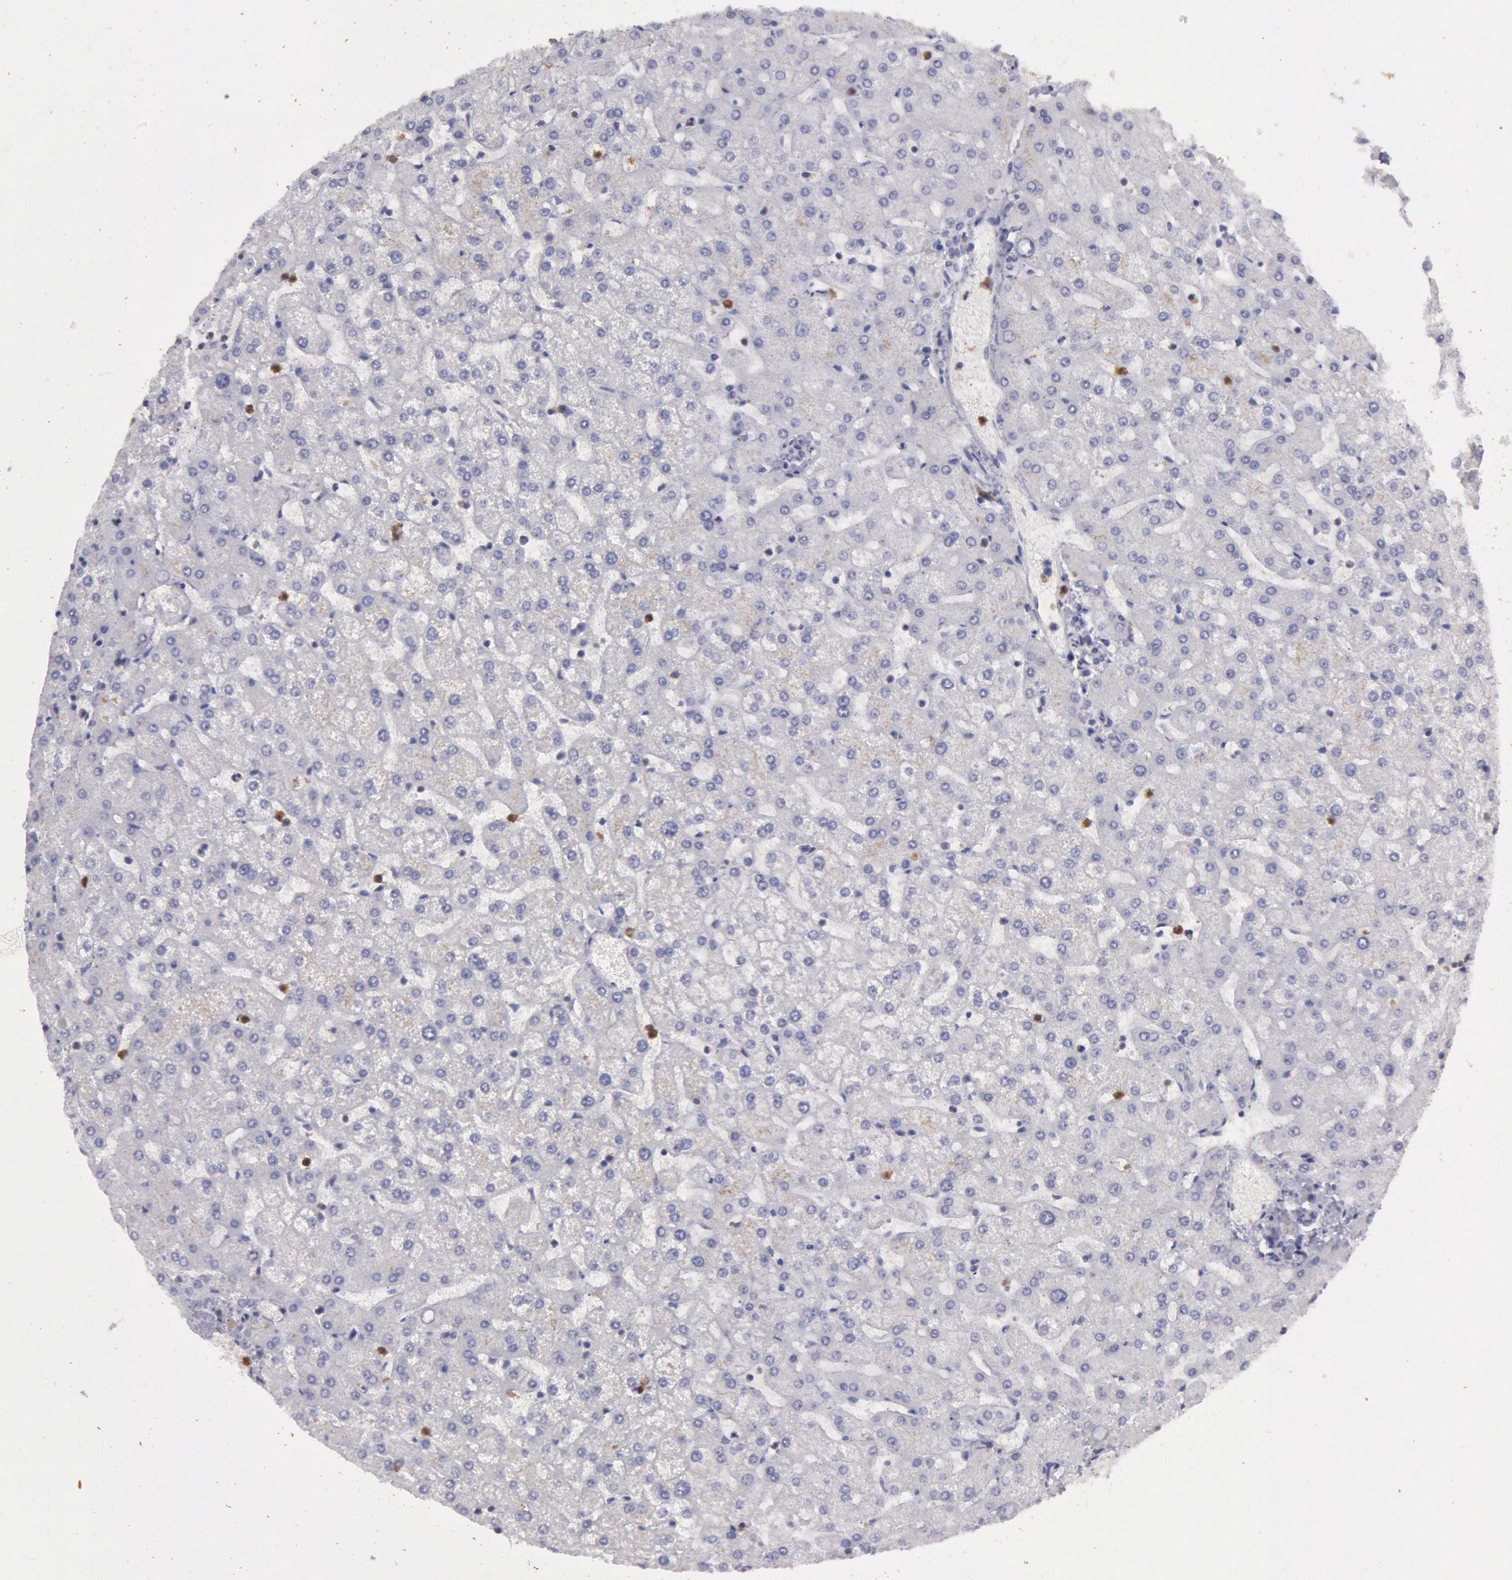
{"staining": {"intensity": "negative", "quantity": "none", "location": "none"}, "tissue": "liver", "cell_type": "Cholangiocytes", "image_type": "normal", "snomed": [{"axis": "morphology", "description": "Normal tissue, NOS"}, {"axis": "topography", "description": "Liver"}], "caption": "Image shows no significant protein staining in cholangiocytes of benign liver. (Immunohistochemistry (ihc), brightfield microscopy, high magnification).", "gene": "RAB27A", "patient": {"sex": "female", "age": 32}}